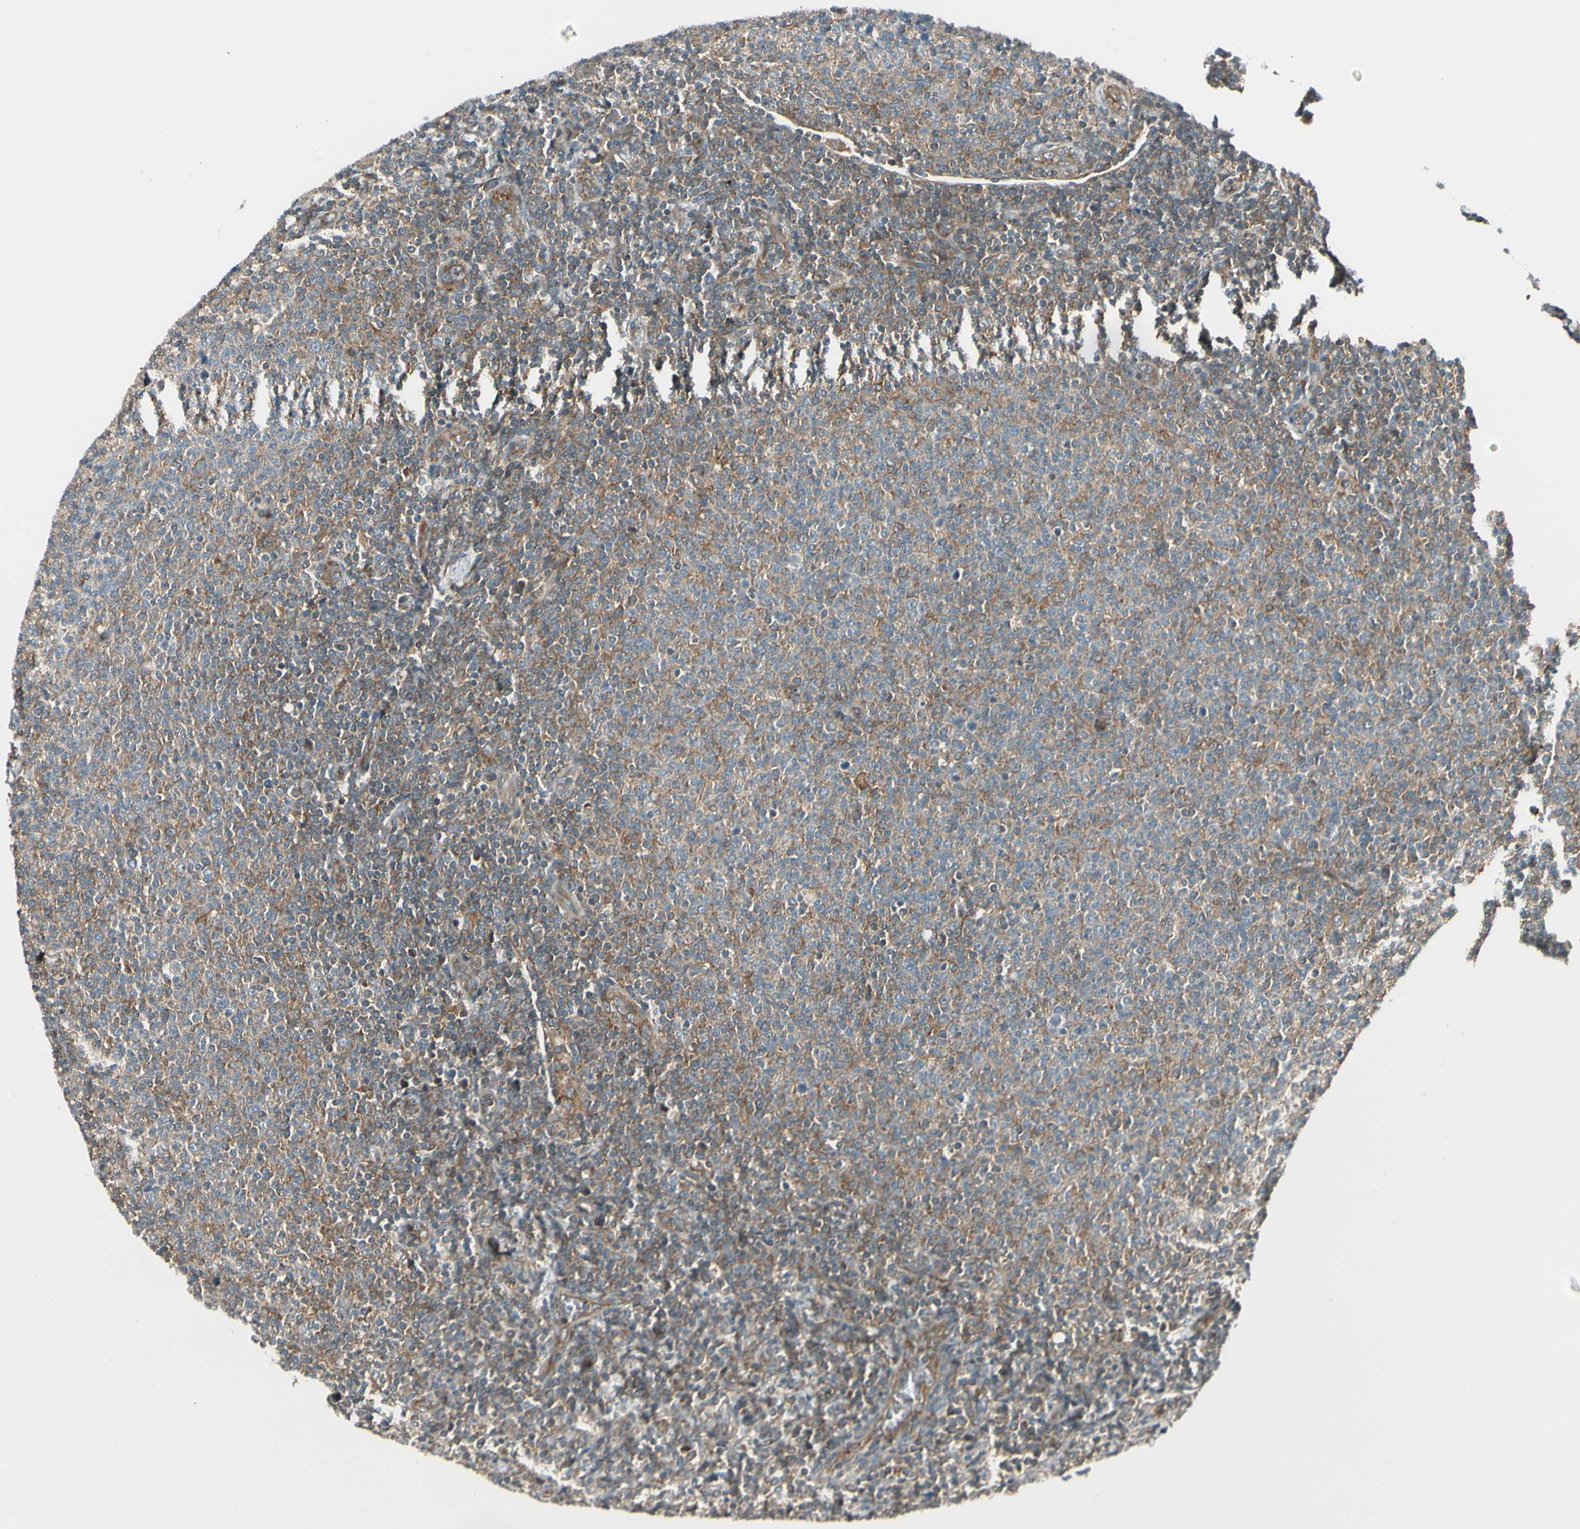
{"staining": {"intensity": "moderate", "quantity": "<25%", "location": "cytoplasmic/membranous"}, "tissue": "lymphoma", "cell_type": "Tumor cells", "image_type": "cancer", "snomed": [{"axis": "morphology", "description": "Malignant lymphoma, non-Hodgkin's type, Low grade"}, {"axis": "topography", "description": "Lymph node"}], "caption": "Brown immunohistochemical staining in human lymphoma demonstrates moderate cytoplasmic/membranous staining in approximately <25% of tumor cells. The protein of interest is stained brown, and the nuclei are stained in blue (DAB (3,3'-diaminobenzidine) IHC with brightfield microscopy, high magnification).", "gene": "TRIO", "patient": {"sex": "male", "age": 66}}